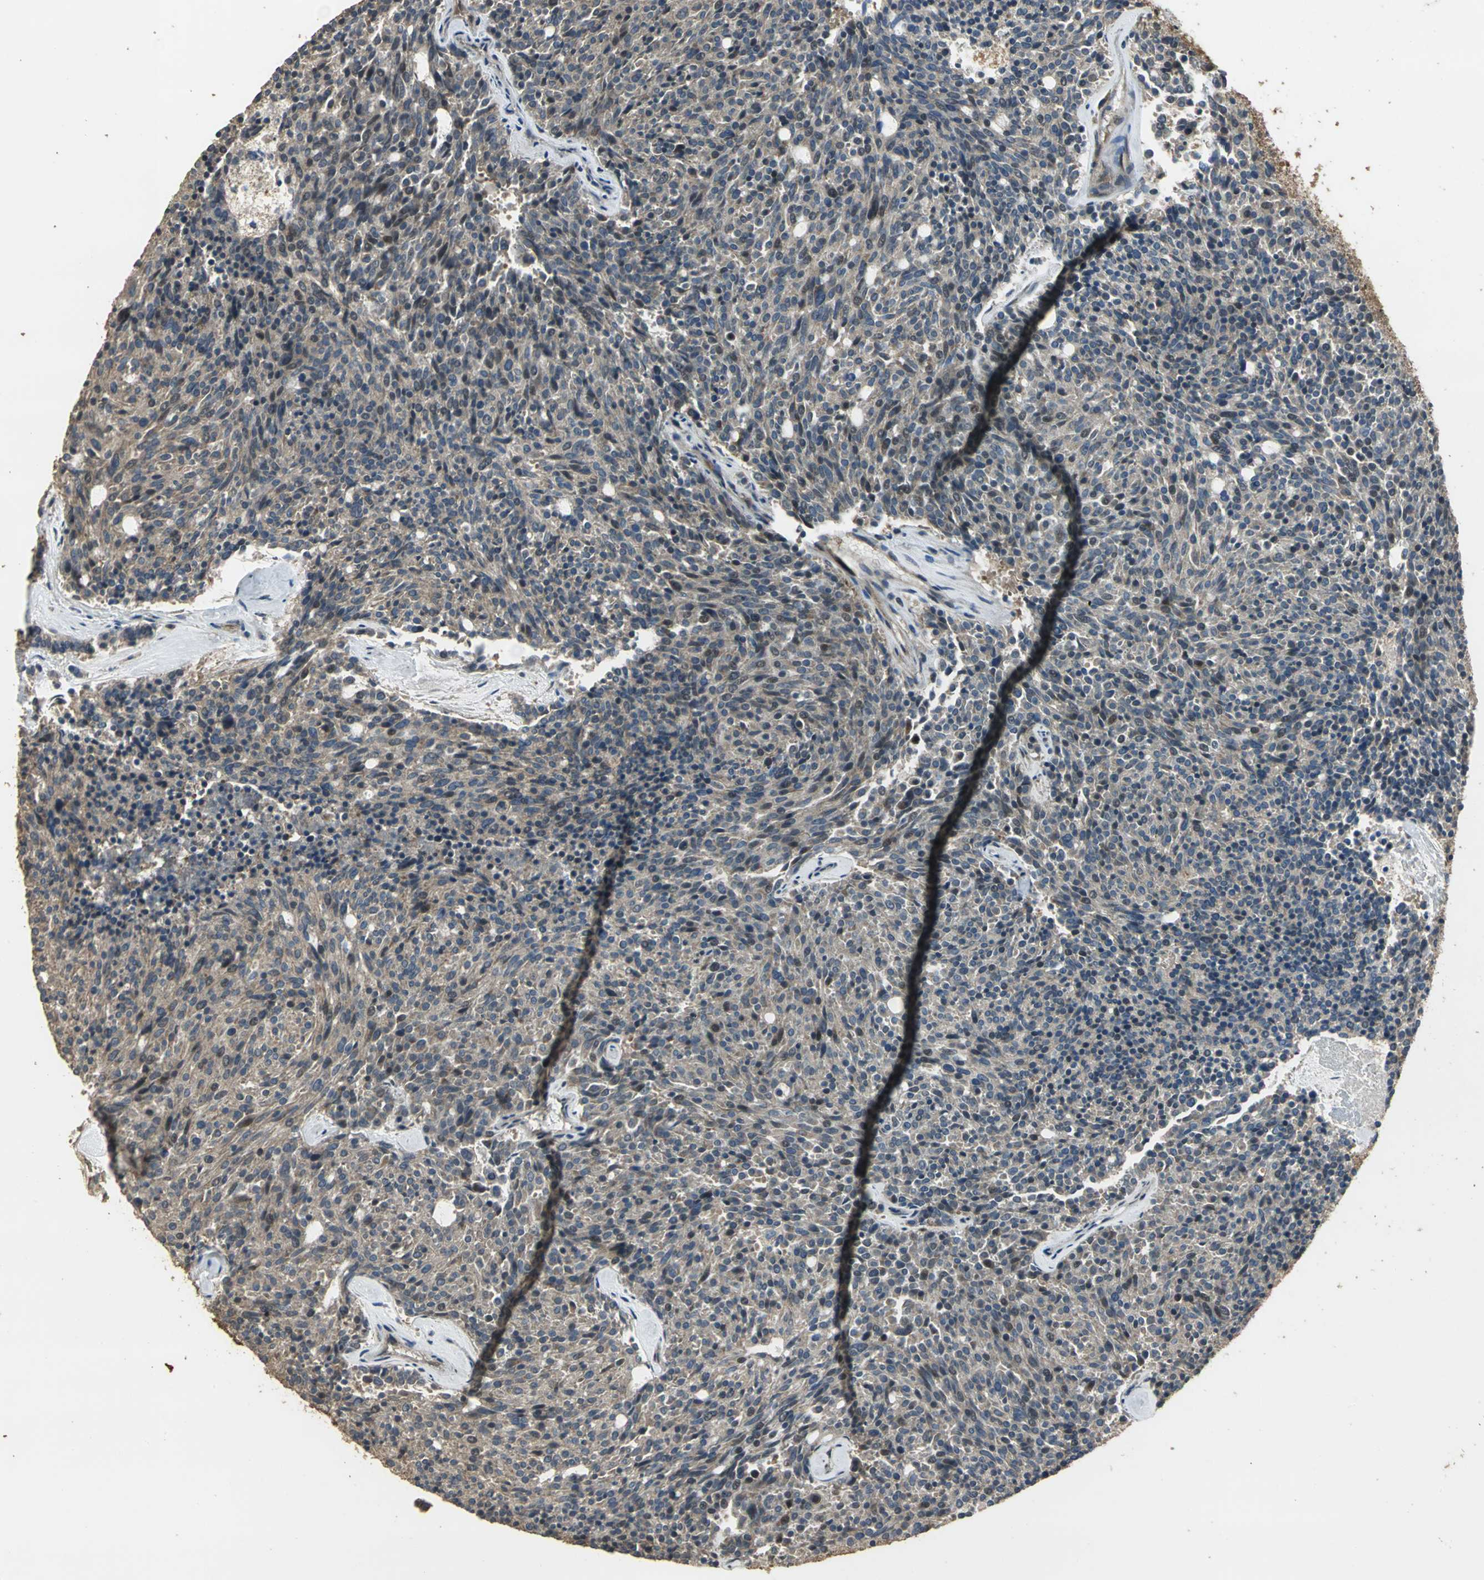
{"staining": {"intensity": "strong", "quantity": ">75%", "location": "cytoplasmic/membranous"}, "tissue": "carcinoid", "cell_type": "Tumor cells", "image_type": "cancer", "snomed": [{"axis": "morphology", "description": "Carcinoid, malignant, NOS"}, {"axis": "topography", "description": "Pancreas"}], "caption": "Immunohistochemistry (IHC) image of neoplastic tissue: carcinoid stained using IHC displays high levels of strong protein expression localized specifically in the cytoplasmic/membranous of tumor cells, appearing as a cytoplasmic/membranous brown color.", "gene": "KANK1", "patient": {"sex": "female", "age": 54}}